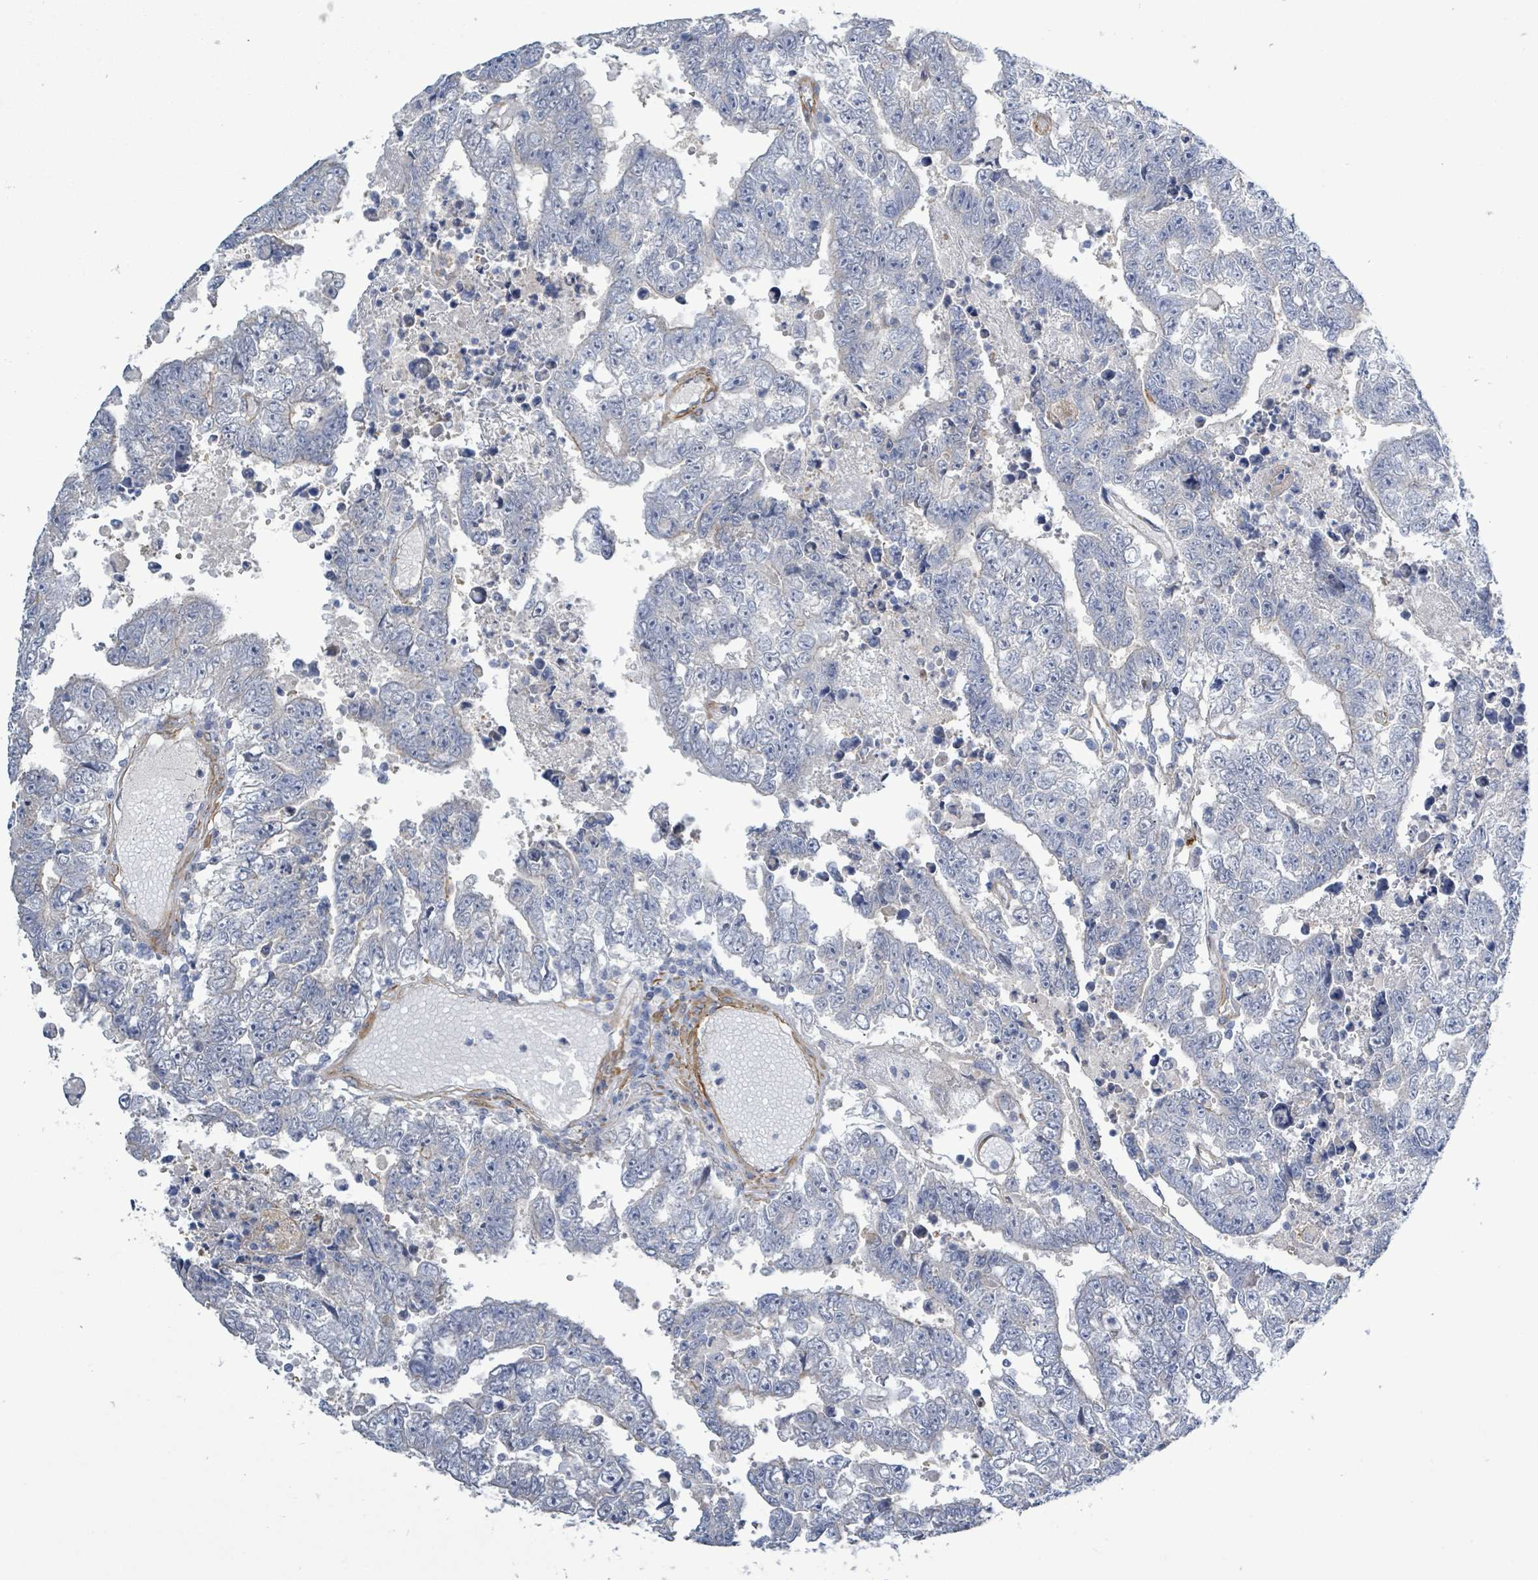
{"staining": {"intensity": "negative", "quantity": "none", "location": "none"}, "tissue": "testis cancer", "cell_type": "Tumor cells", "image_type": "cancer", "snomed": [{"axis": "morphology", "description": "Carcinoma, Embryonal, NOS"}, {"axis": "topography", "description": "Testis"}], "caption": "This is an immunohistochemistry image of embryonal carcinoma (testis). There is no positivity in tumor cells.", "gene": "DMRTC1B", "patient": {"sex": "male", "age": 25}}